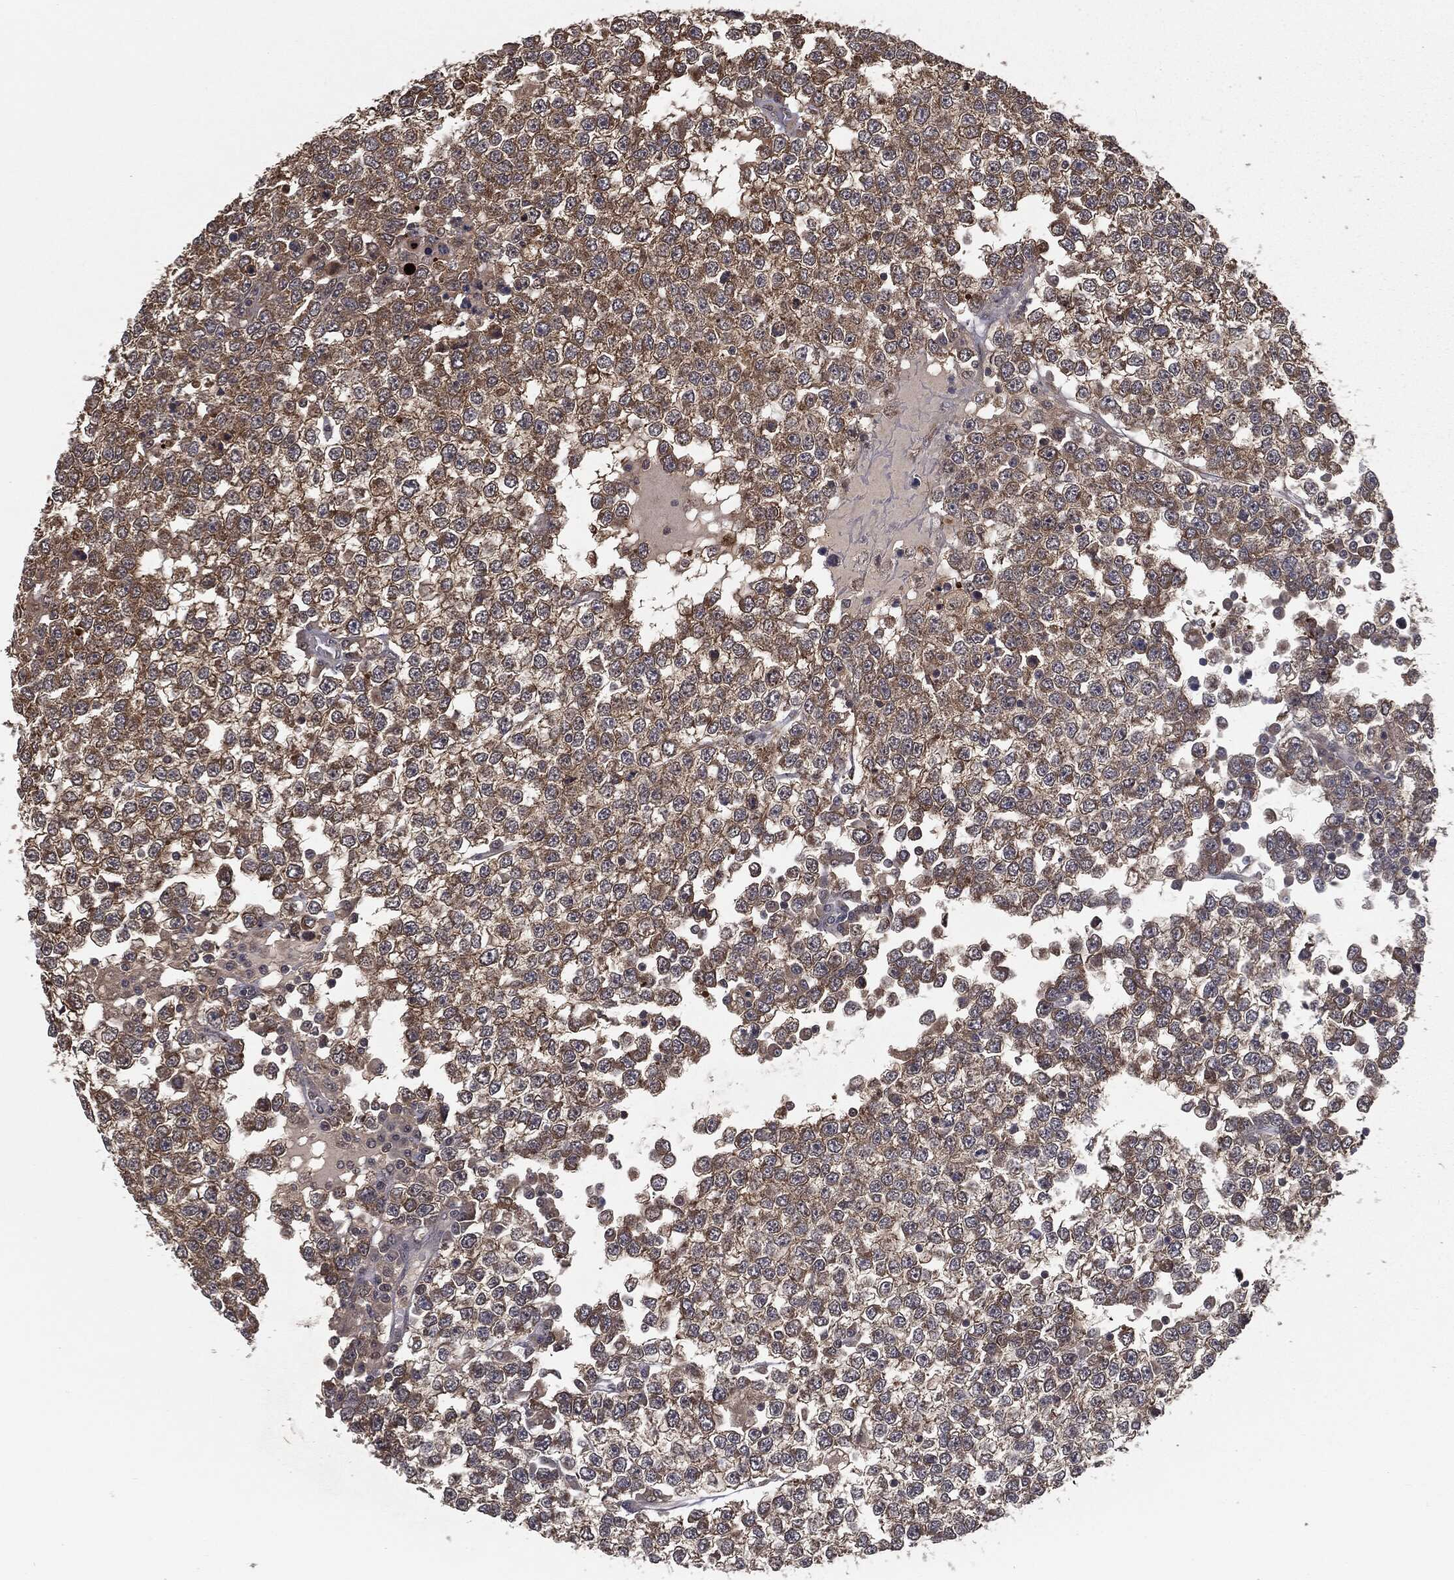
{"staining": {"intensity": "strong", "quantity": "<25%", "location": "cytoplasmic/membranous"}, "tissue": "testis cancer", "cell_type": "Tumor cells", "image_type": "cancer", "snomed": [{"axis": "morphology", "description": "Seminoma, NOS"}, {"axis": "topography", "description": "Testis"}], "caption": "Immunohistochemical staining of human testis cancer exhibits medium levels of strong cytoplasmic/membranous protein positivity in approximately <25% of tumor cells.", "gene": "FBXO7", "patient": {"sex": "male", "age": 65}}